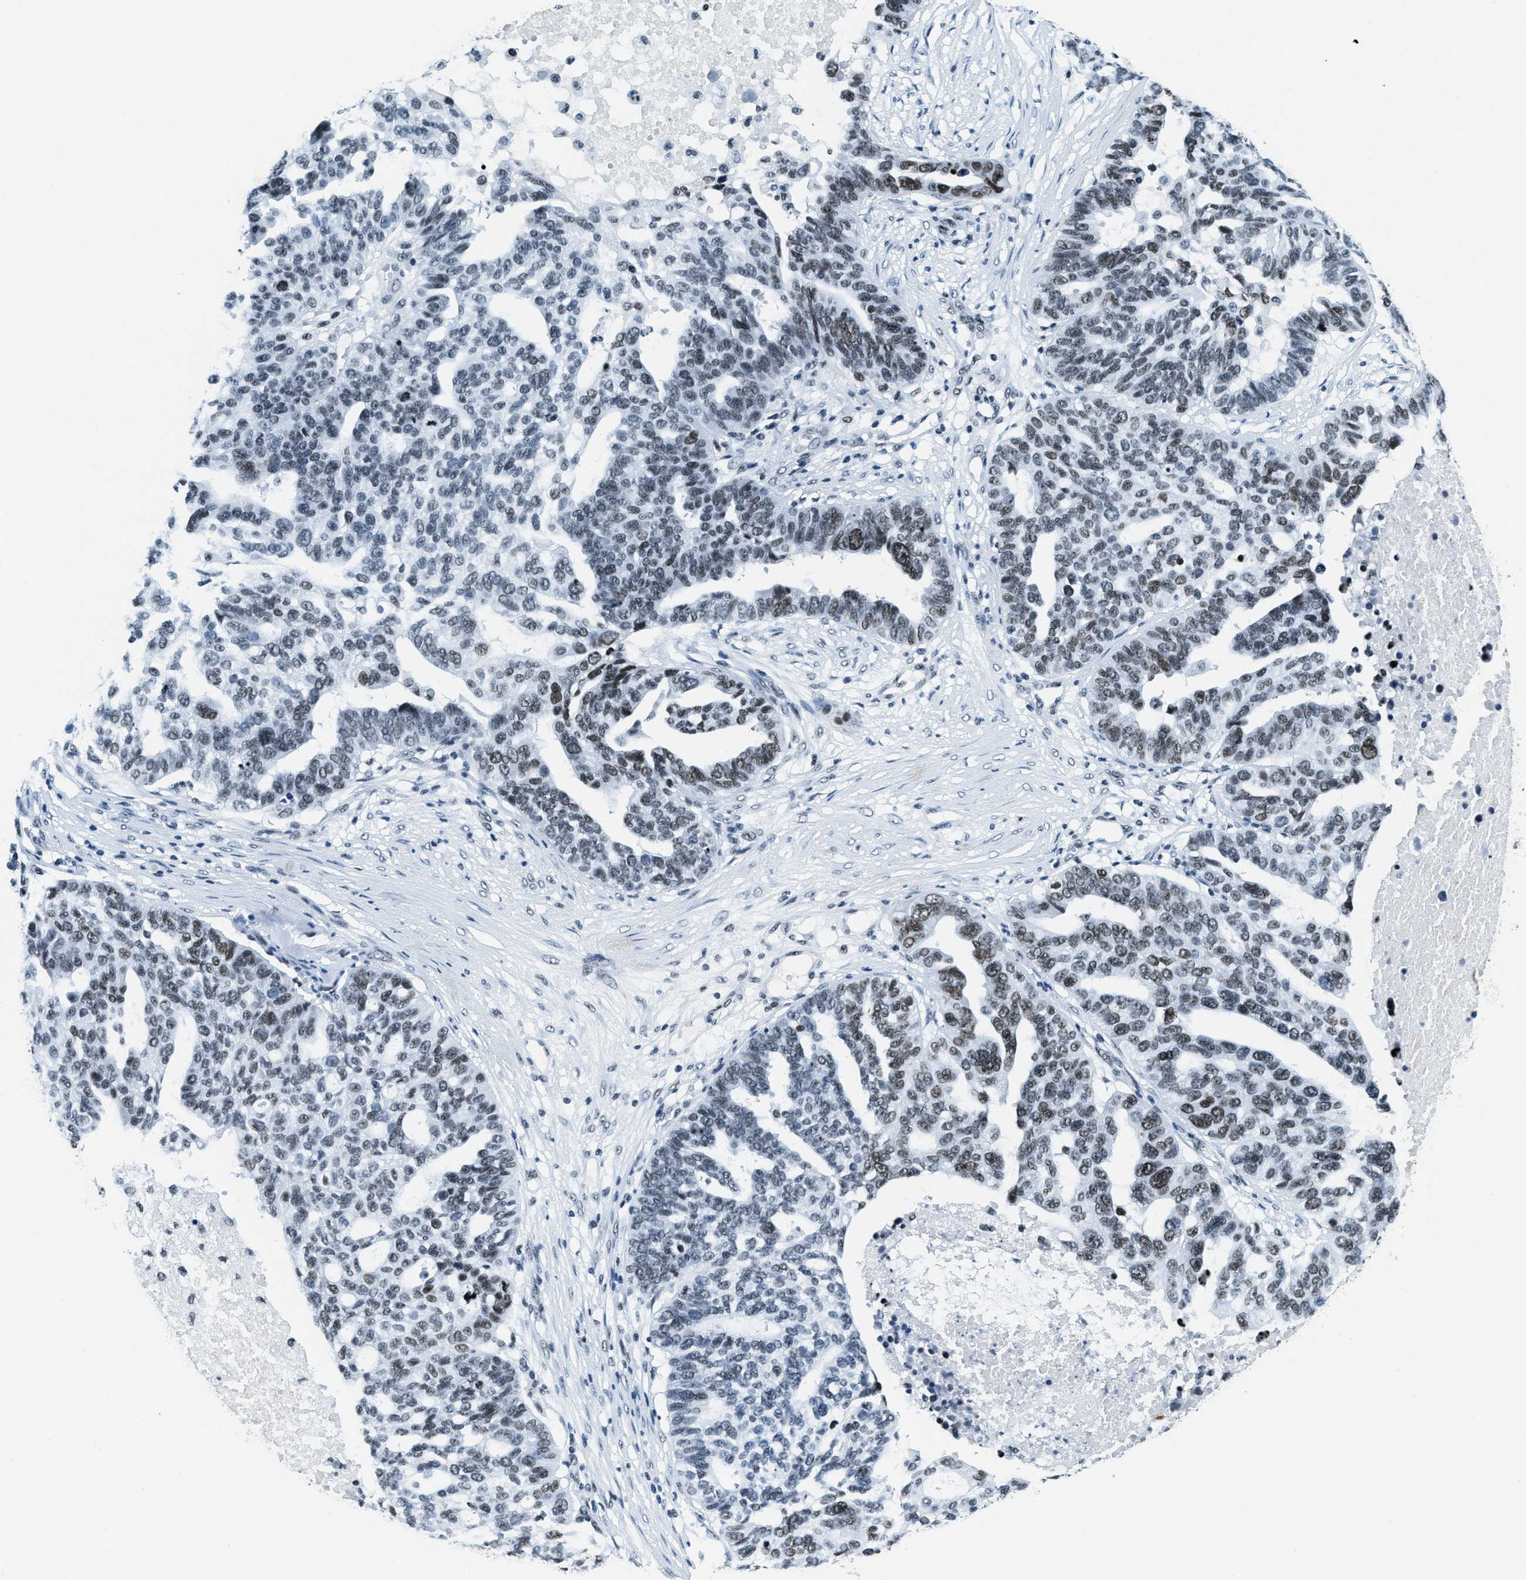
{"staining": {"intensity": "weak", "quantity": "<25%", "location": "nuclear"}, "tissue": "ovarian cancer", "cell_type": "Tumor cells", "image_type": "cancer", "snomed": [{"axis": "morphology", "description": "Cystadenocarcinoma, serous, NOS"}, {"axis": "topography", "description": "Ovary"}], "caption": "Protein analysis of ovarian cancer (serous cystadenocarcinoma) exhibits no significant expression in tumor cells.", "gene": "TOP1", "patient": {"sex": "female", "age": 59}}